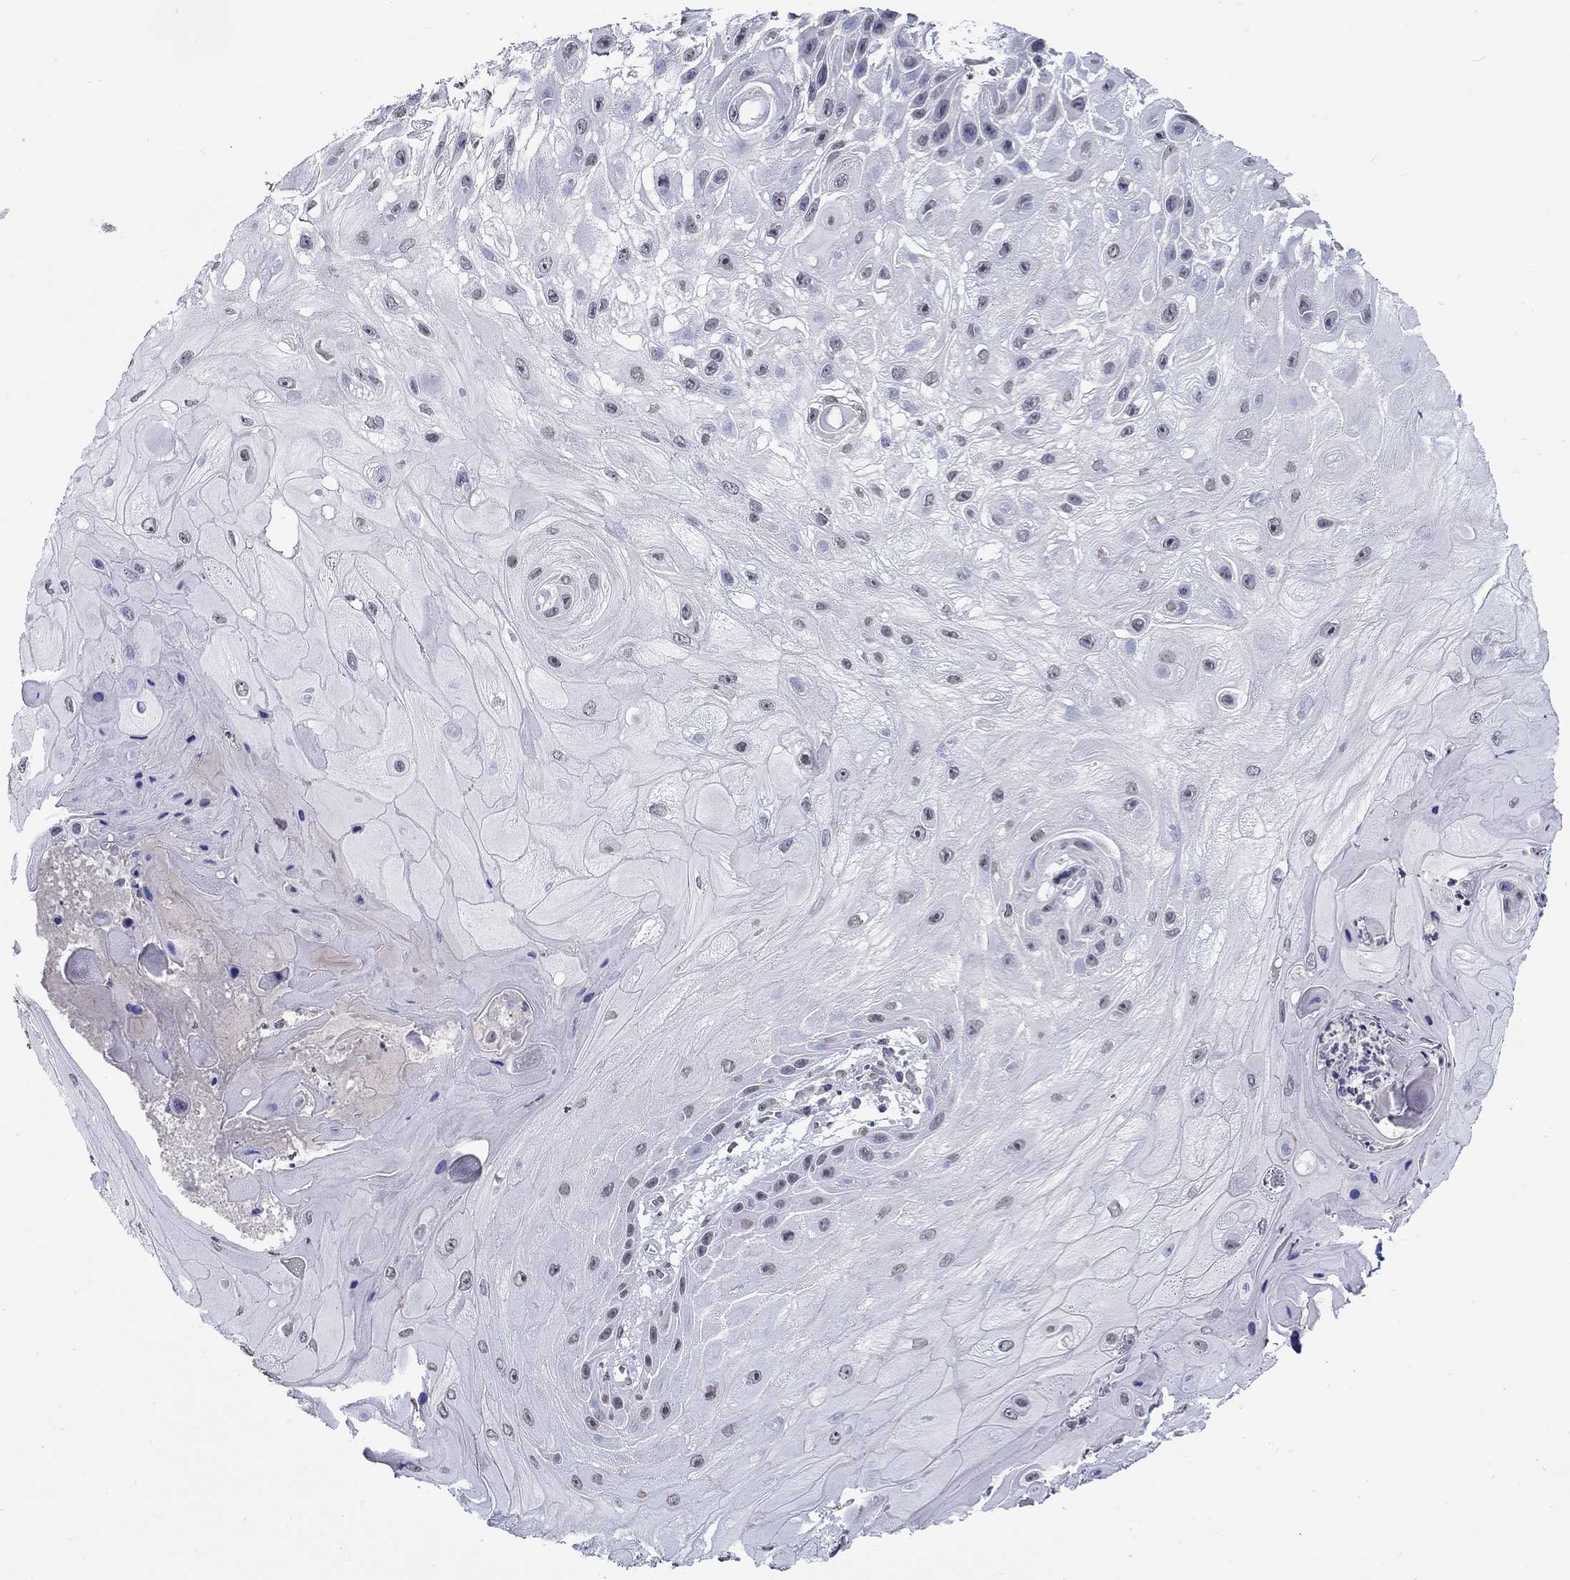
{"staining": {"intensity": "negative", "quantity": "none", "location": "none"}, "tissue": "skin cancer", "cell_type": "Tumor cells", "image_type": "cancer", "snomed": [{"axis": "morphology", "description": "Normal tissue, NOS"}, {"axis": "morphology", "description": "Squamous cell carcinoma, NOS"}, {"axis": "topography", "description": "Skin"}], "caption": "Tumor cells are negative for brown protein staining in skin squamous cell carcinoma.", "gene": "PDE1B", "patient": {"sex": "male", "age": 79}}